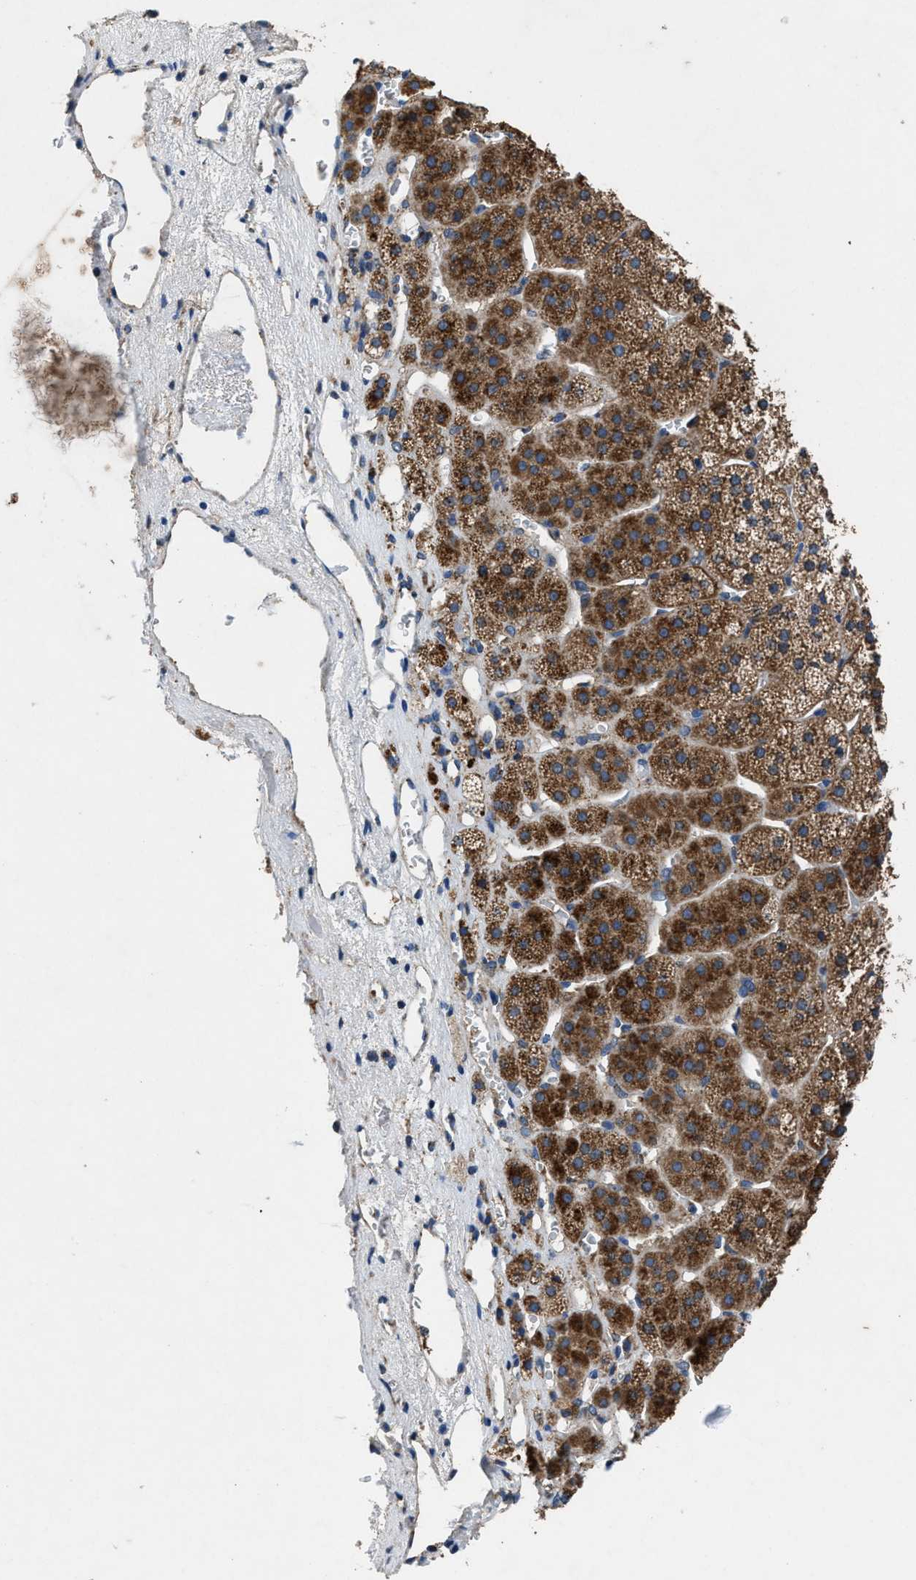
{"staining": {"intensity": "moderate", "quantity": ">75%", "location": "cytoplasmic/membranous"}, "tissue": "adrenal gland", "cell_type": "Glandular cells", "image_type": "normal", "snomed": [{"axis": "morphology", "description": "Normal tissue, NOS"}, {"axis": "topography", "description": "Adrenal gland"}], "caption": "Adrenal gland stained with DAB IHC demonstrates medium levels of moderate cytoplasmic/membranous positivity in about >75% of glandular cells. Ihc stains the protein in brown and the nuclei are stained blue.", "gene": "PDP1", "patient": {"sex": "female", "age": 44}}